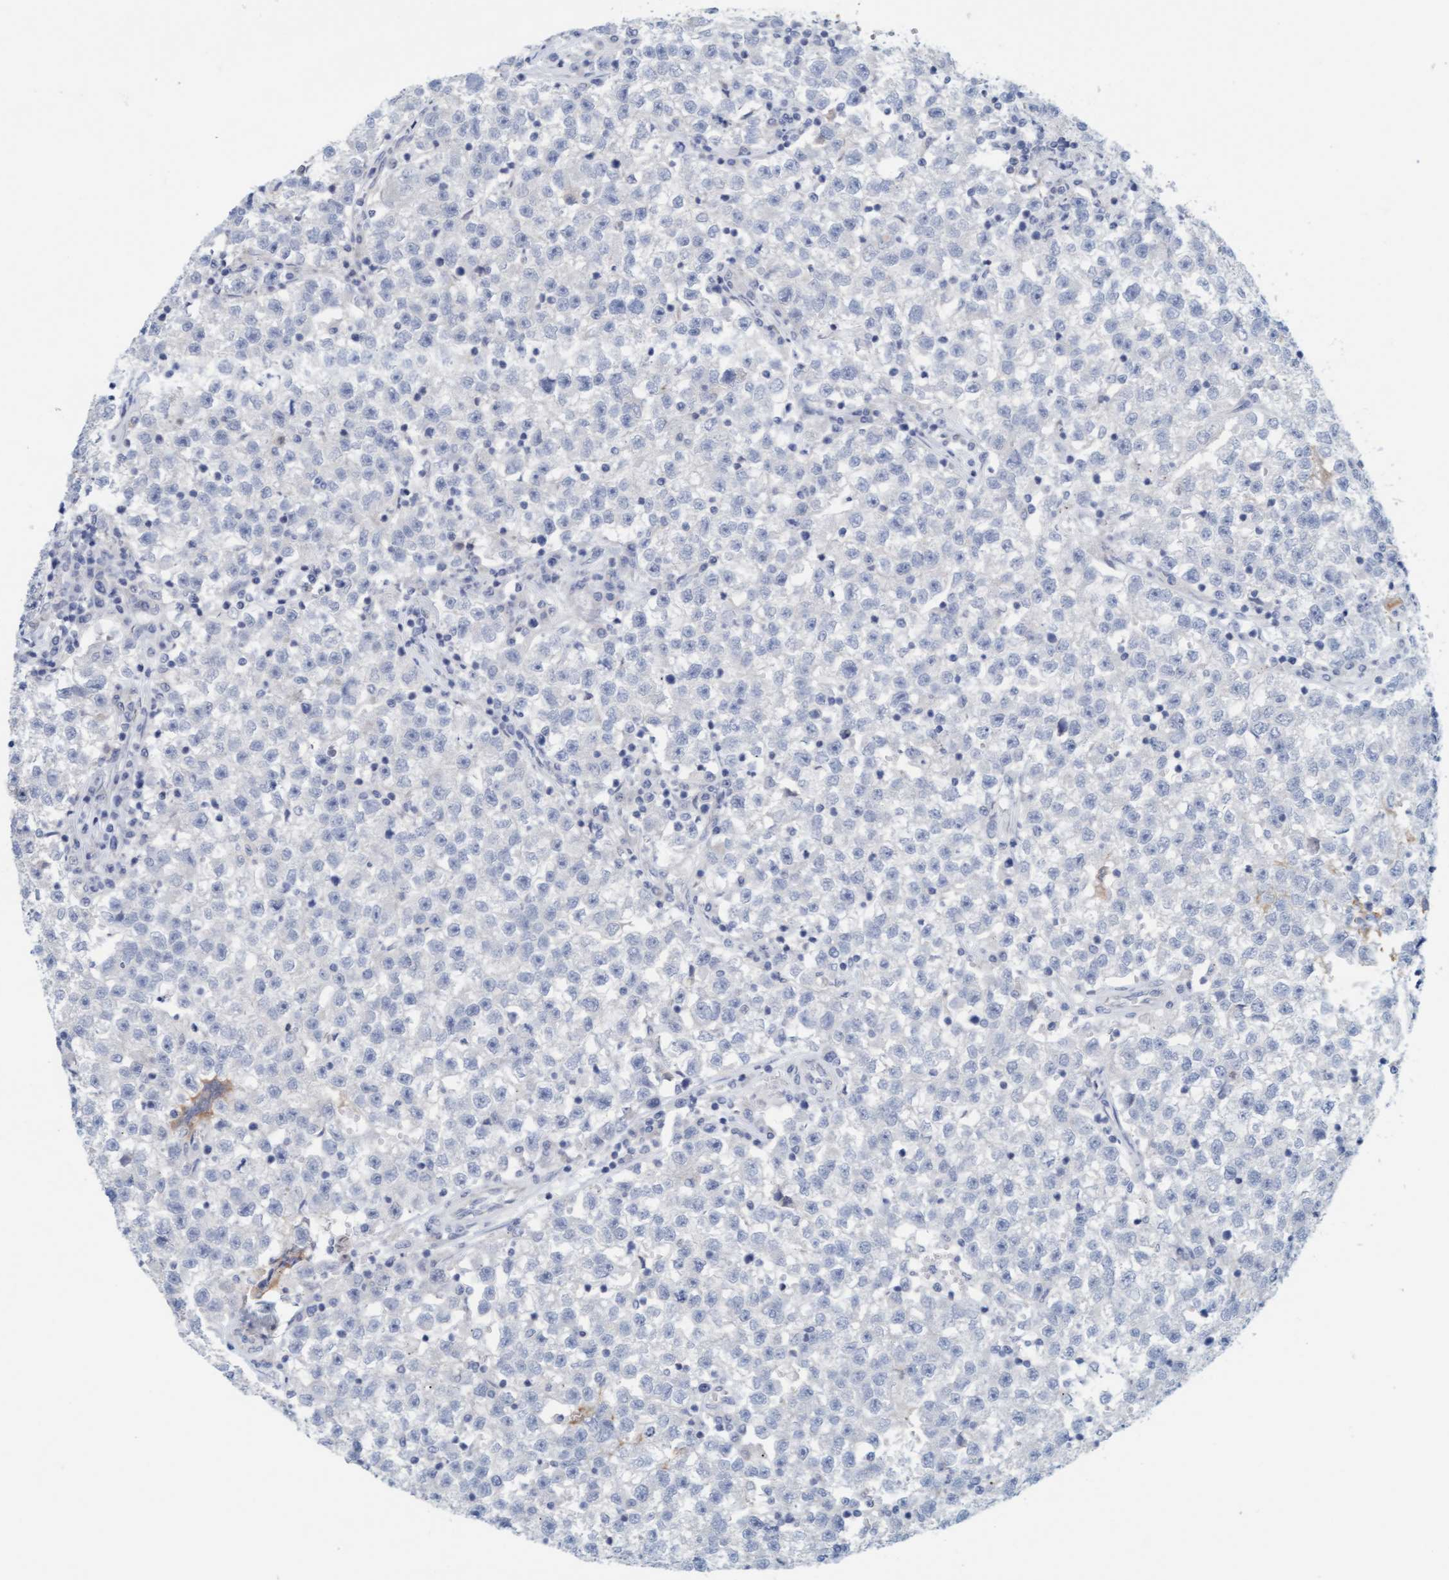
{"staining": {"intensity": "negative", "quantity": "none", "location": "none"}, "tissue": "testis cancer", "cell_type": "Tumor cells", "image_type": "cancer", "snomed": [{"axis": "morphology", "description": "Seminoma, NOS"}, {"axis": "topography", "description": "Testis"}], "caption": "High power microscopy histopathology image of an immunohistochemistry histopathology image of testis seminoma, revealing no significant staining in tumor cells.", "gene": "CPA3", "patient": {"sex": "male", "age": 22}}